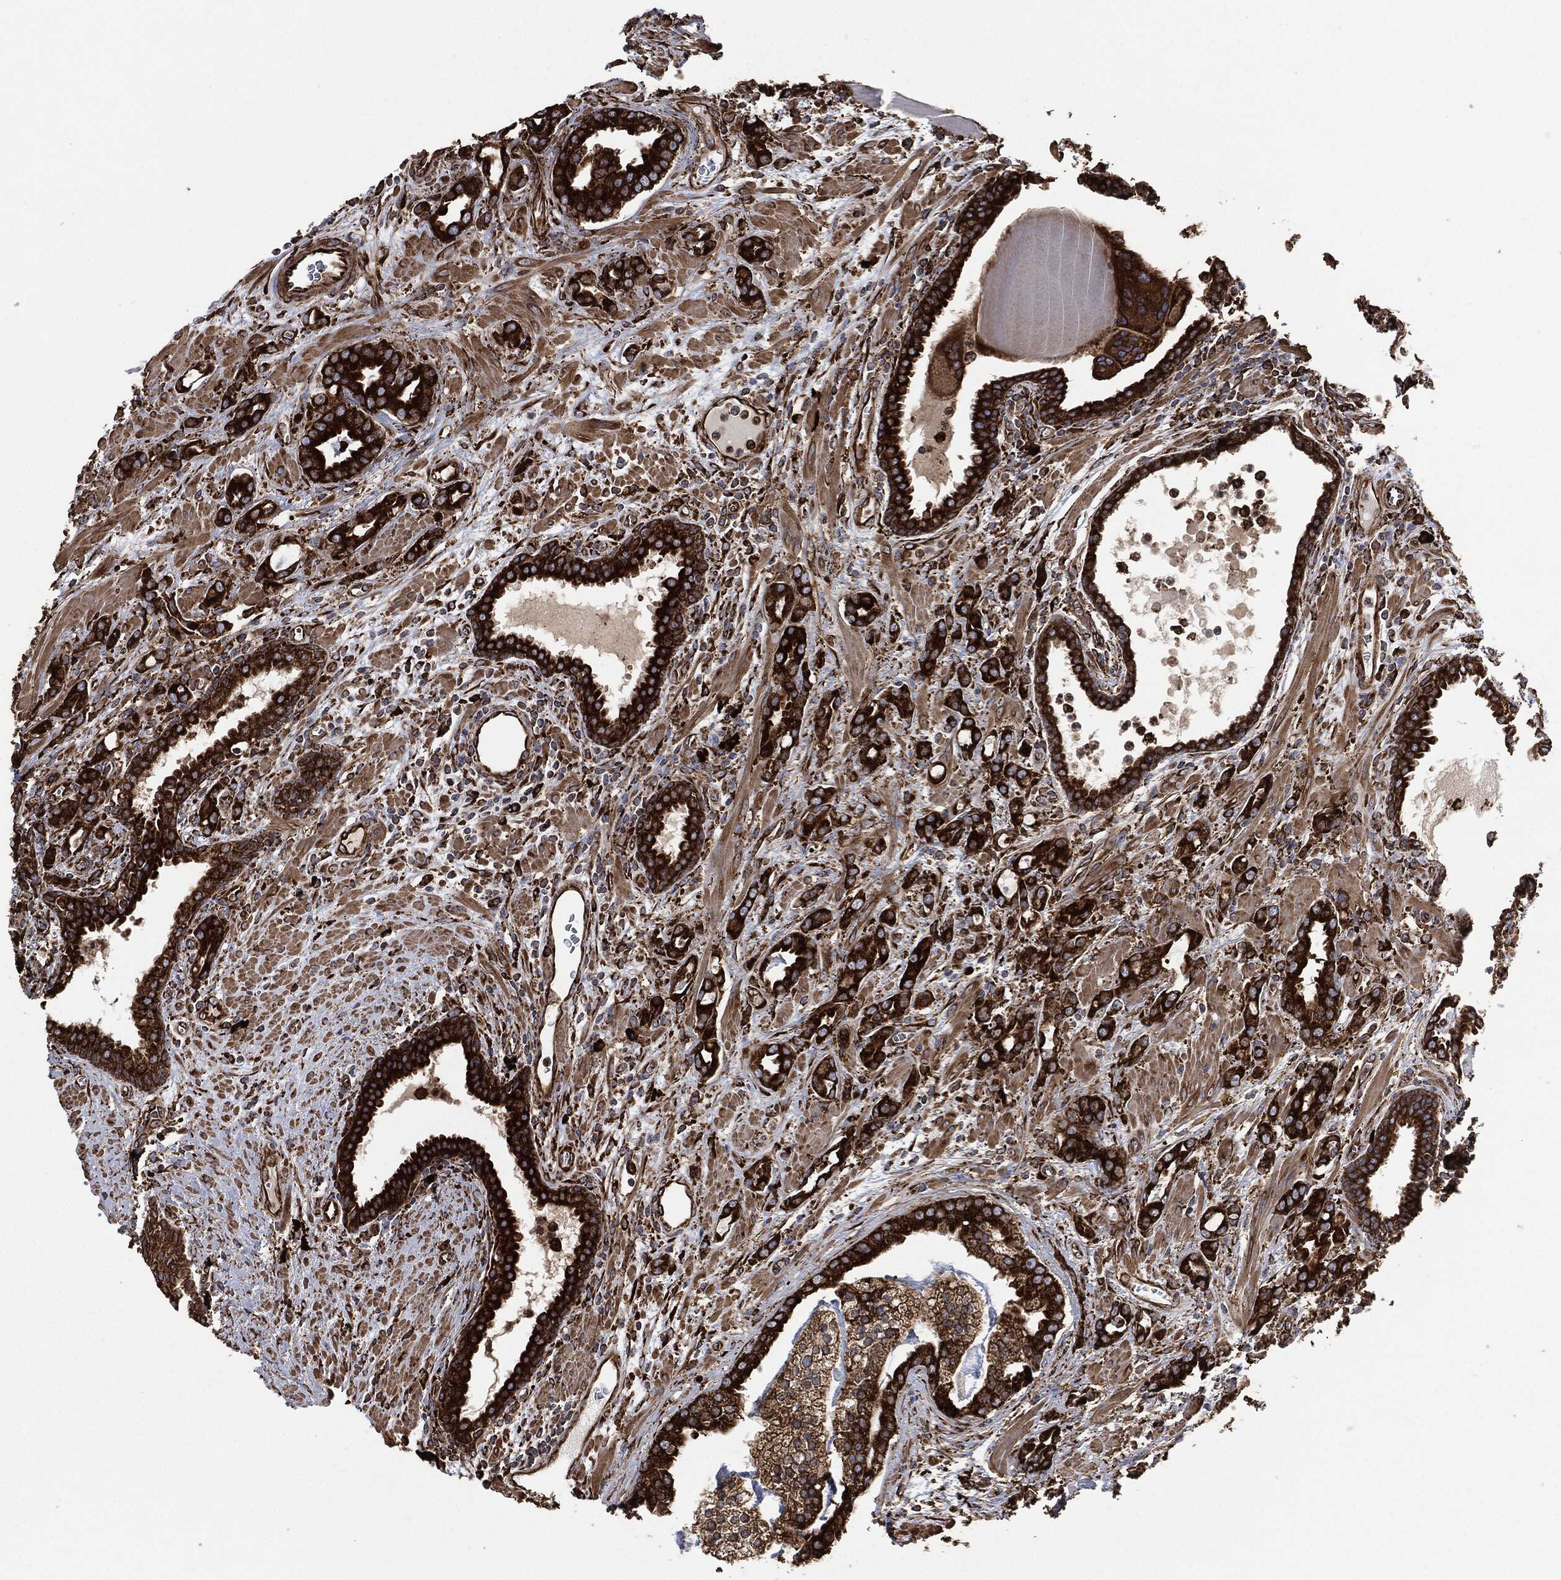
{"staining": {"intensity": "strong", "quantity": ">75%", "location": "cytoplasmic/membranous"}, "tissue": "prostate cancer", "cell_type": "Tumor cells", "image_type": "cancer", "snomed": [{"axis": "morphology", "description": "Adenocarcinoma, NOS"}, {"axis": "topography", "description": "Prostate"}], "caption": "Protein staining of prostate cancer (adenocarcinoma) tissue shows strong cytoplasmic/membranous positivity in about >75% of tumor cells. (DAB = brown stain, brightfield microscopy at high magnification).", "gene": "AMFR", "patient": {"sex": "male", "age": 57}}